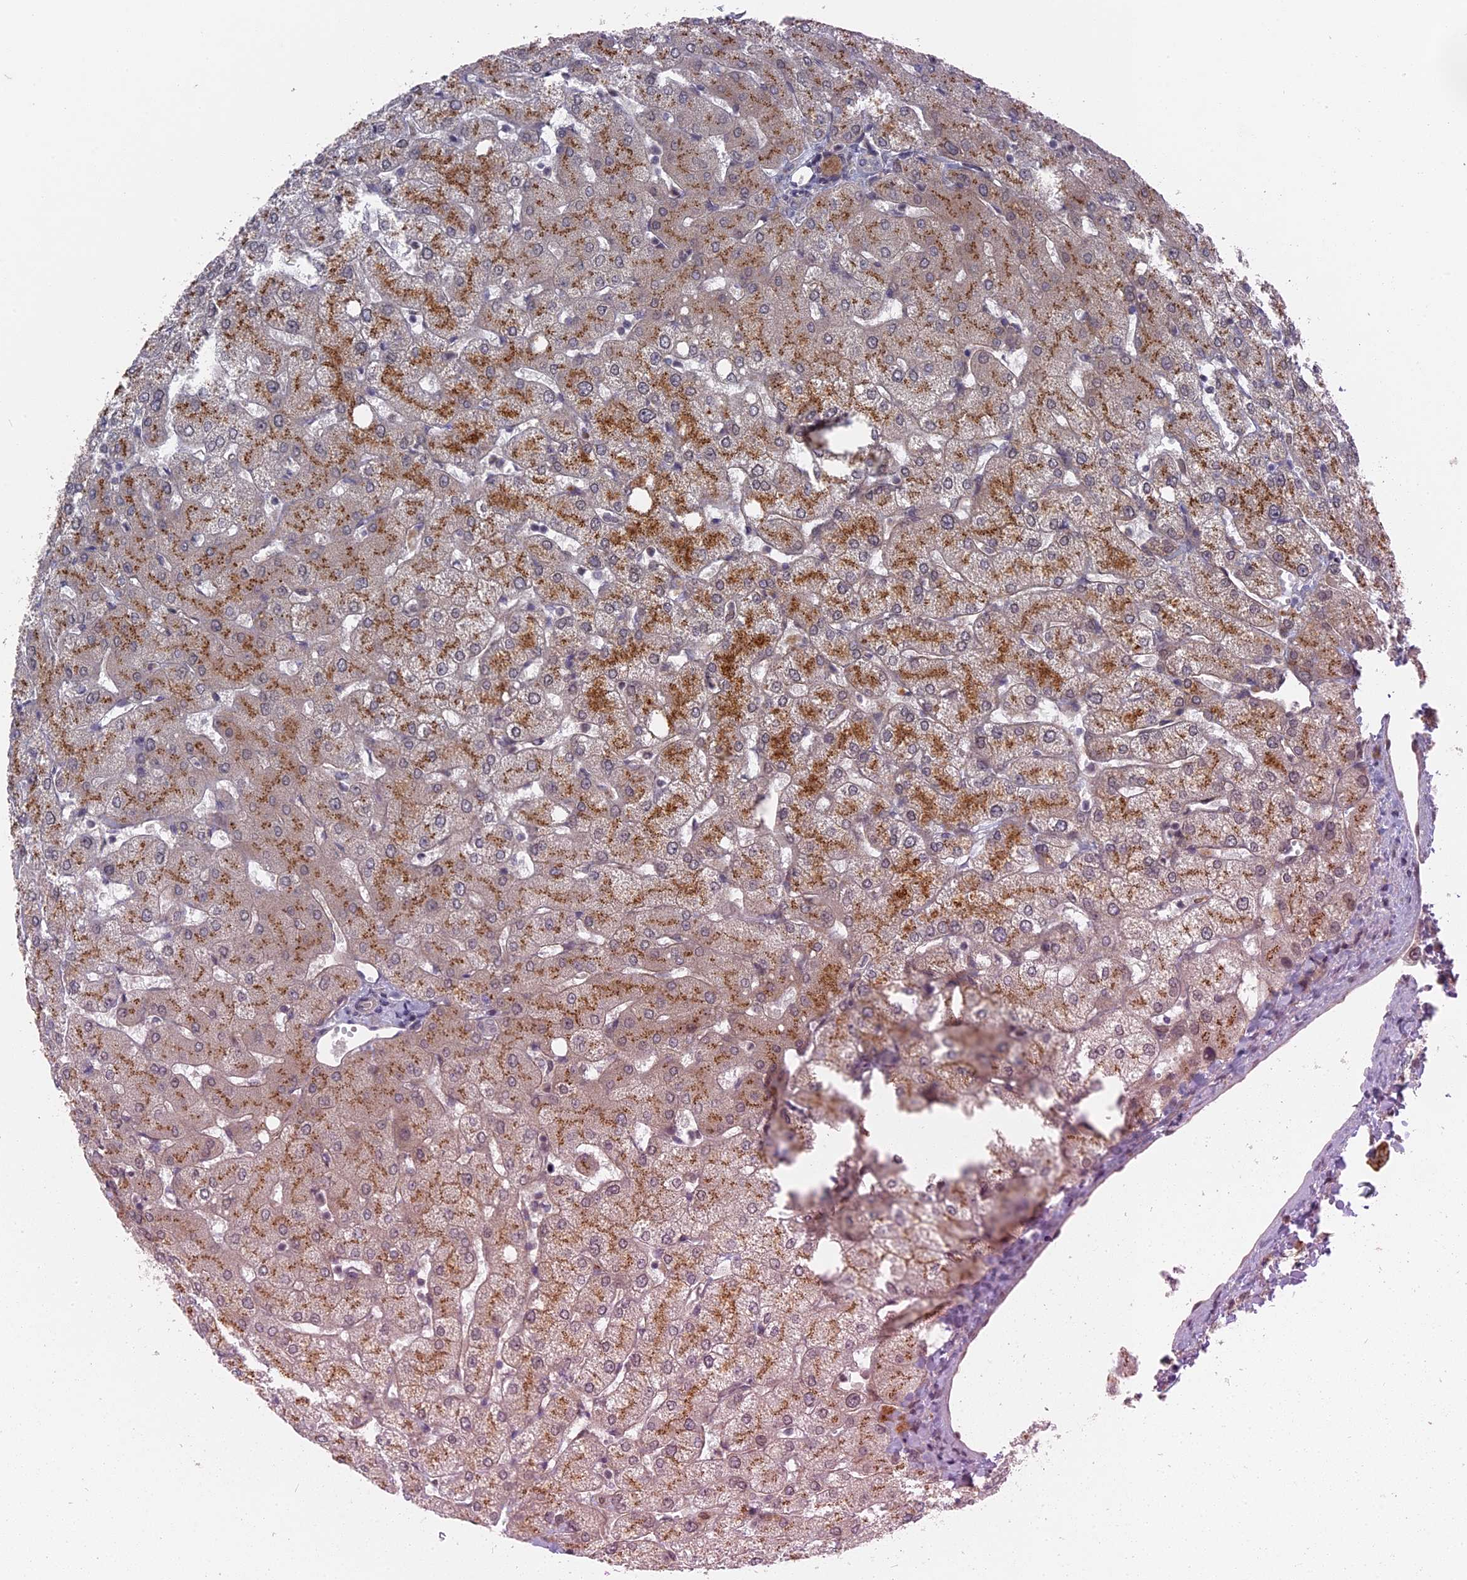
{"staining": {"intensity": "negative", "quantity": "none", "location": "none"}, "tissue": "liver", "cell_type": "Cholangiocytes", "image_type": "normal", "snomed": [{"axis": "morphology", "description": "Normal tissue, NOS"}, {"axis": "topography", "description": "Liver"}], "caption": "Liver stained for a protein using immunohistochemistry (IHC) exhibits no expression cholangiocytes.", "gene": "MTRF1", "patient": {"sex": "female", "age": 54}}